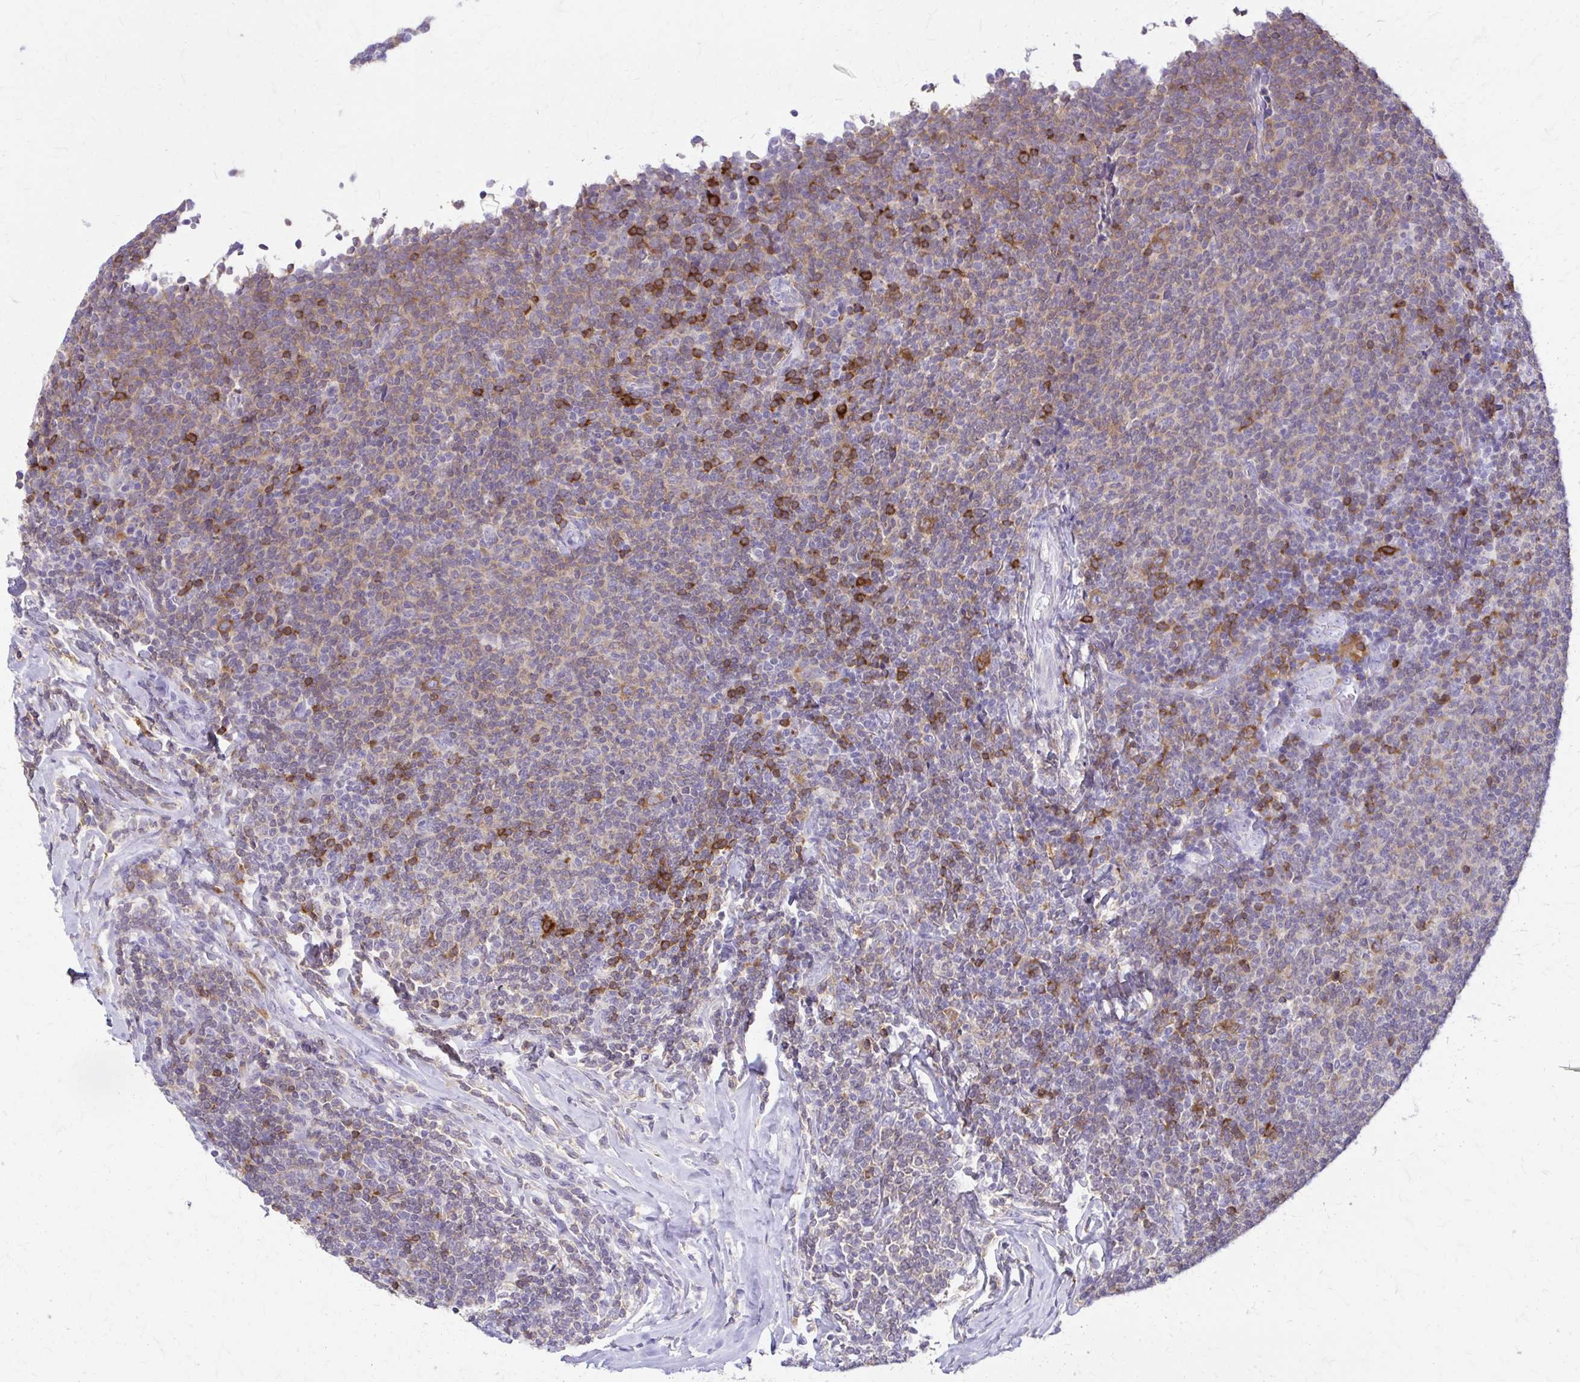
{"staining": {"intensity": "moderate", "quantity": "<25%", "location": "cytoplasmic/membranous"}, "tissue": "lymphoma", "cell_type": "Tumor cells", "image_type": "cancer", "snomed": [{"axis": "morphology", "description": "Malignant lymphoma, non-Hodgkin's type, Low grade"}, {"axis": "topography", "description": "Lymph node"}], "caption": "High-magnification brightfield microscopy of low-grade malignant lymphoma, non-Hodgkin's type stained with DAB (3,3'-diaminobenzidine) (brown) and counterstained with hematoxylin (blue). tumor cells exhibit moderate cytoplasmic/membranous positivity is present in approximately<25% of cells.", "gene": "PIK3AP1", "patient": {"sex": "male", "age": 52}}